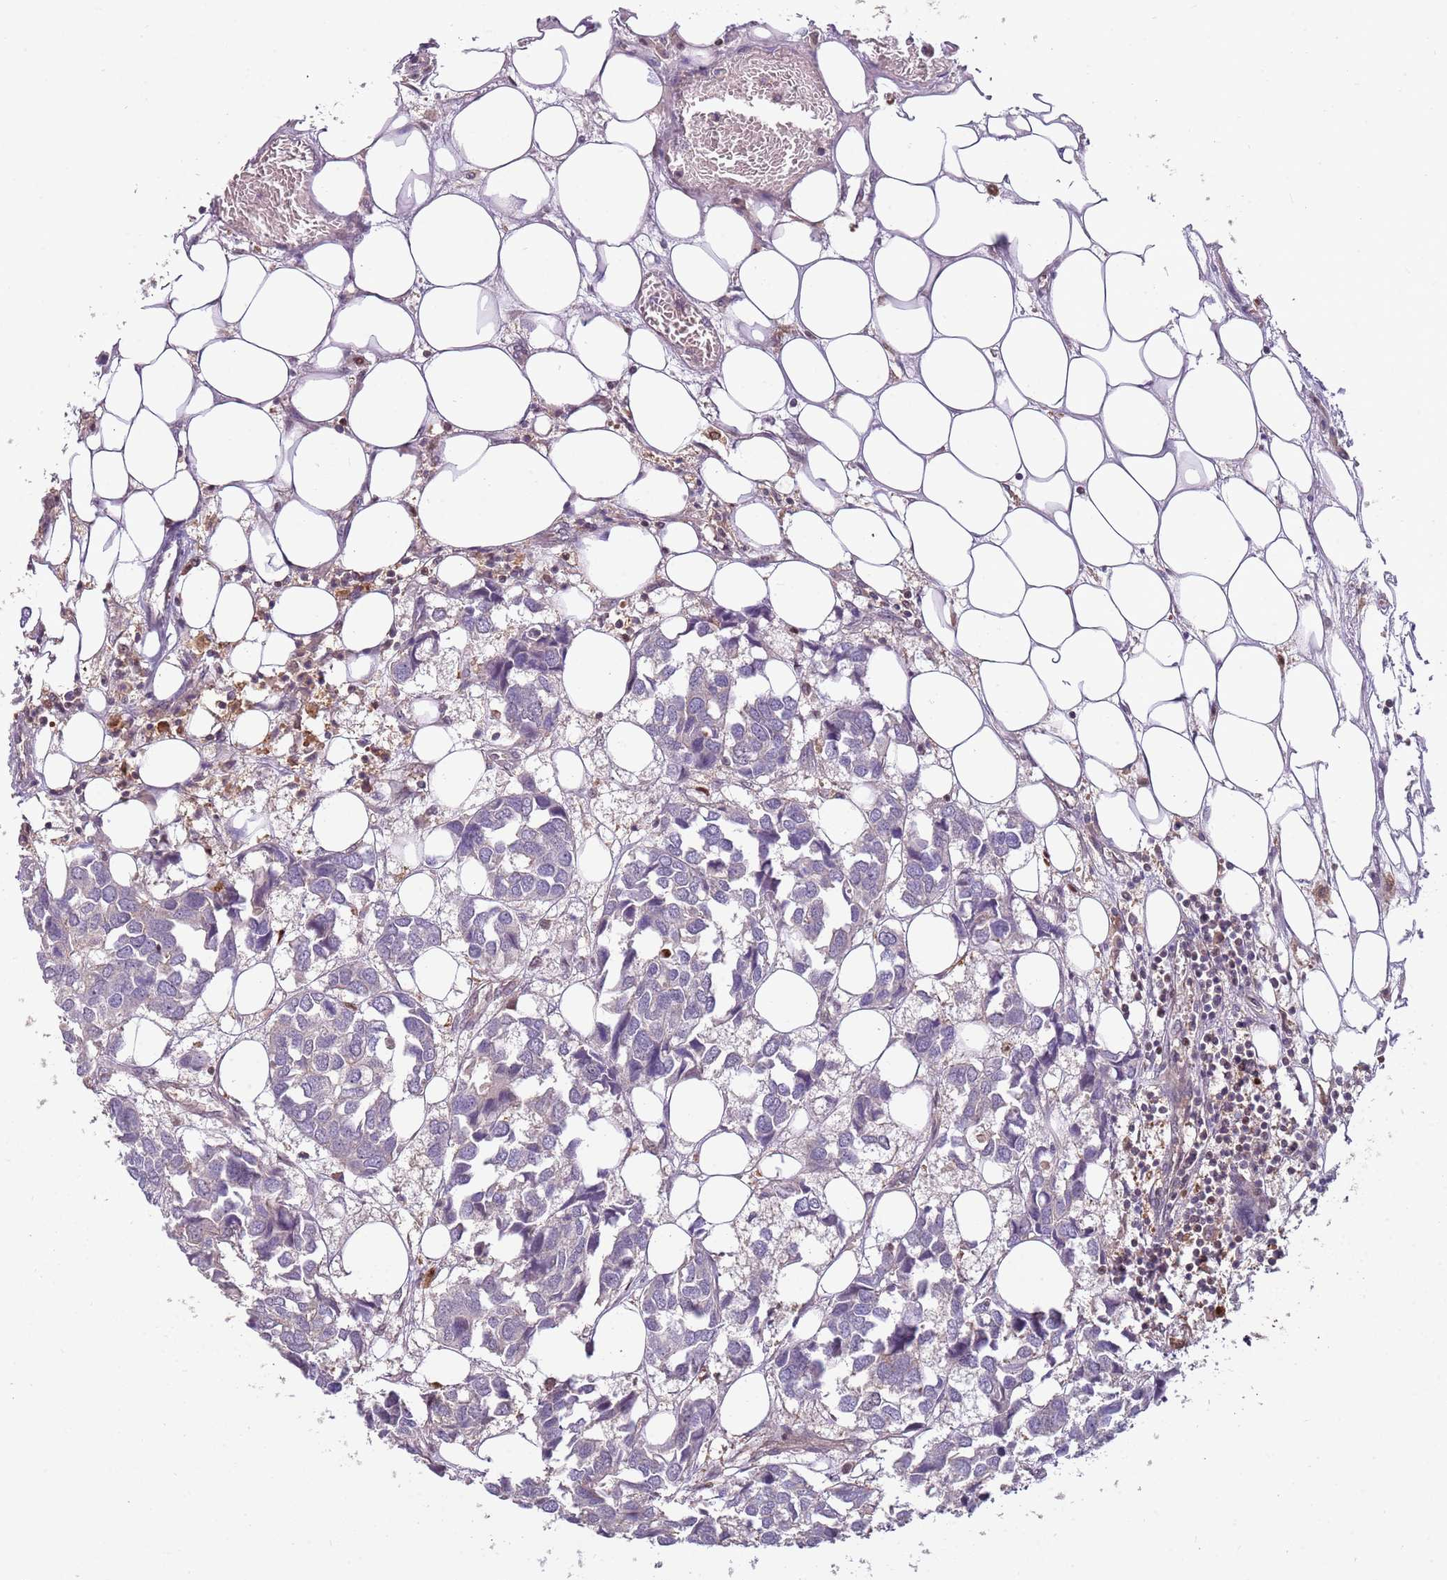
{"staining": {"intensity": "negative", "quantity": "none", "location": "none"}, "tissue": "breast cancer", "cell_type": "Tumor cells", "image_type": "cancer", "snomed": [{"axis": "morphology", "description": "Duct carcinoma"}, {"axis": "topography", "description": "Breast"}], "caption": "Histopathology image shows no protein expression in tumor cells of breast cancer (intraductal carcinoma) tissue. (DAB (3,3'-diaminobenzidine) IHC with hematoxylin counter stain).", "gene": "GSTO2", "patient": {"sex": "female", "age": 83}}